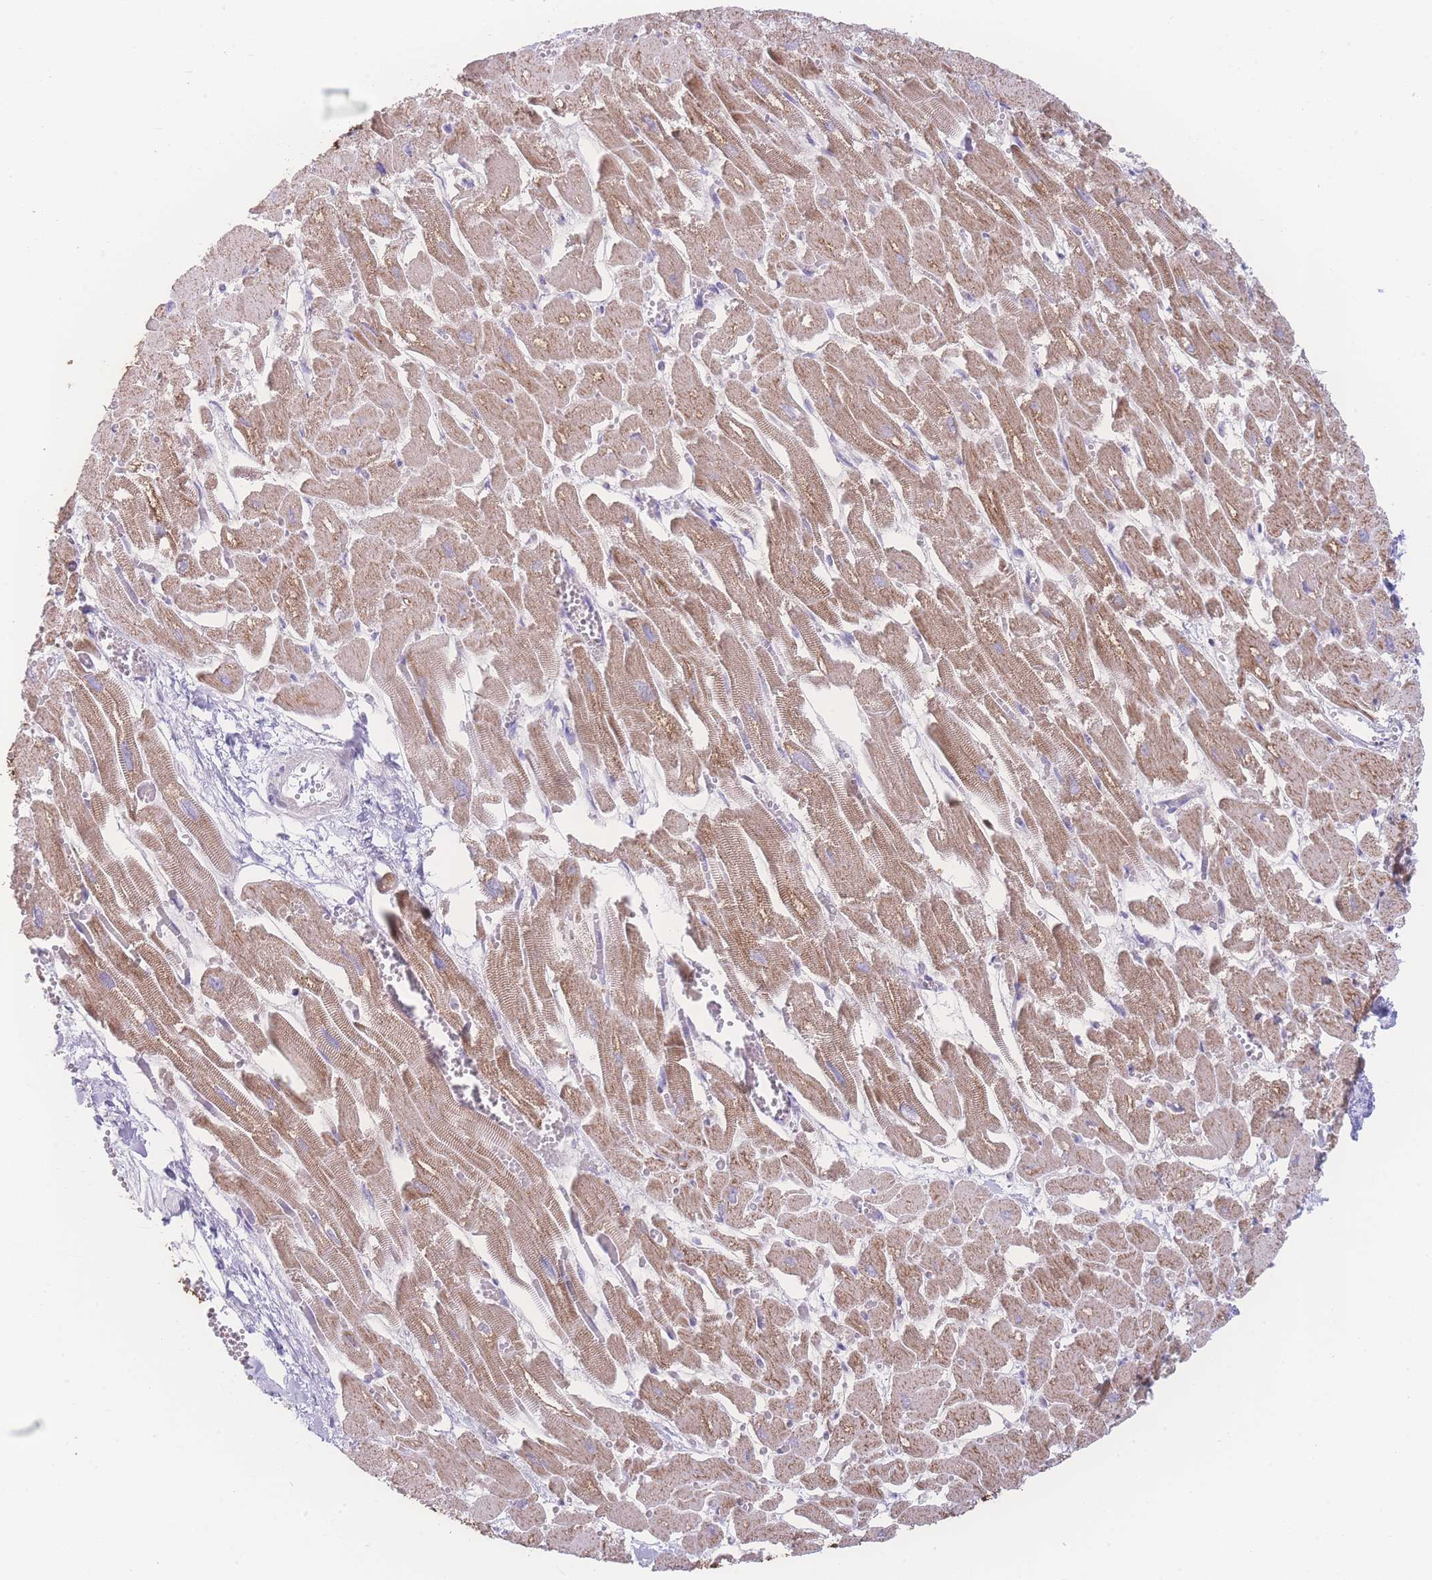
{"staining": {"intensity": "moderate", "quantity": ">75%", "location": "cytoplasmic/membranous"}, "tissue": "heart muscle", "cell_type": "Cardiomyocytes", "image_type": "normal", "snomed": [{"axis": "morphology", "description": "Normal tissue, NOS"}, {"axis": "topography", "description": "Heart"}], "caption": "Immunohistochemistry of benign human heart muscle displays medium levels of moderate cytoplasmic/membranous staining in about >75% of cardiomyocytes. The staining is performed using DAB (3,3'-diaminobenzidine) brown chromogen to label protein expression. The nuclei are counter-stained blue using hematoxylin.", "gene": "NBEAL1", "patient": {"sex": "male", "age": 54}}